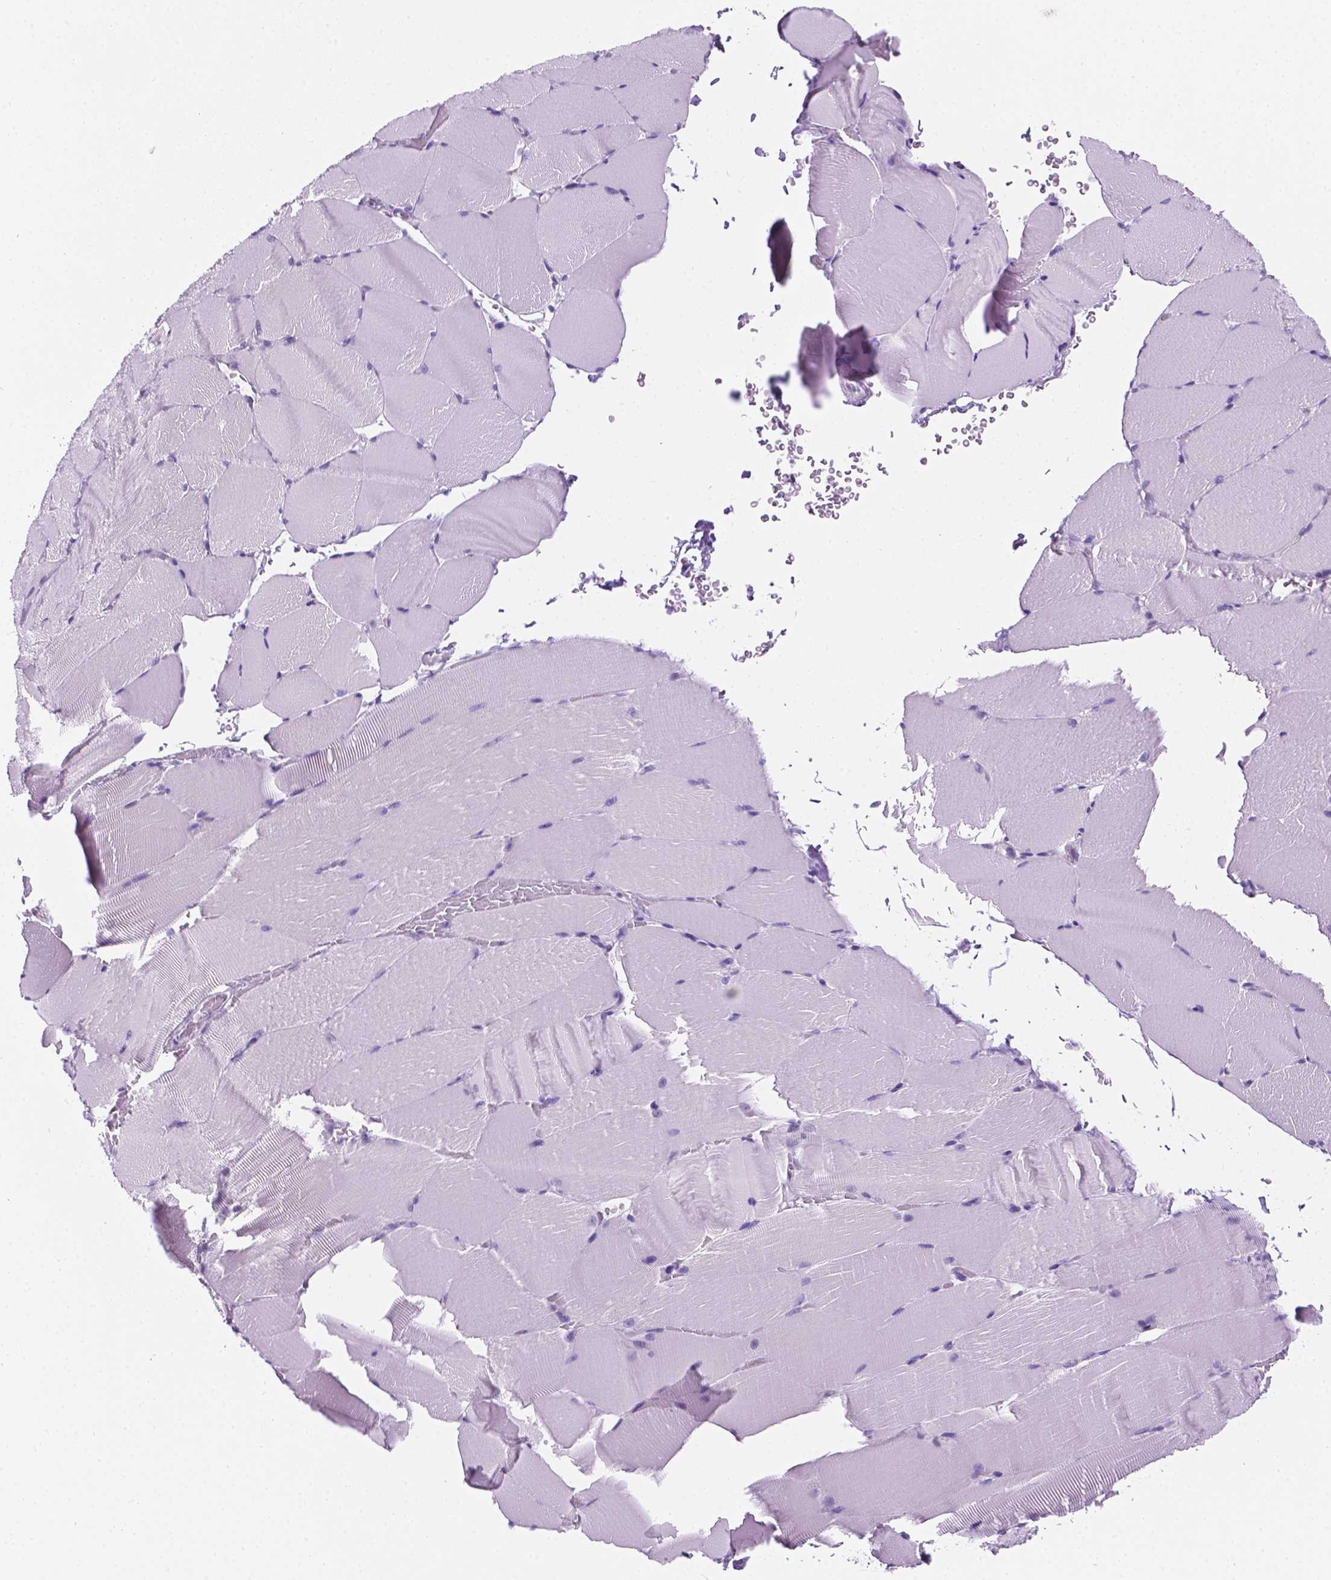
{"staining": {"intensity": "negative", "quantity": "none", "location": "none"}, "tissue": "skeletal muscle", "cell_type": "Myocytes", "image_type": "normal", "snomed": [{"axis": "morphology", "description": "Normal tissue, NOS"}, {"axis": "topography", "description": "Skeletal muscle"}], "caption": "A micrograph of skeletal muscle stained for a protein demonstrates no brown staining in myocytes. The staining is performed using DAB brown chromogen with nuclei counter-stained in using hematoxylin.", "gene": "TMEM210", "patient": {"sex": "female", "age": 37}}